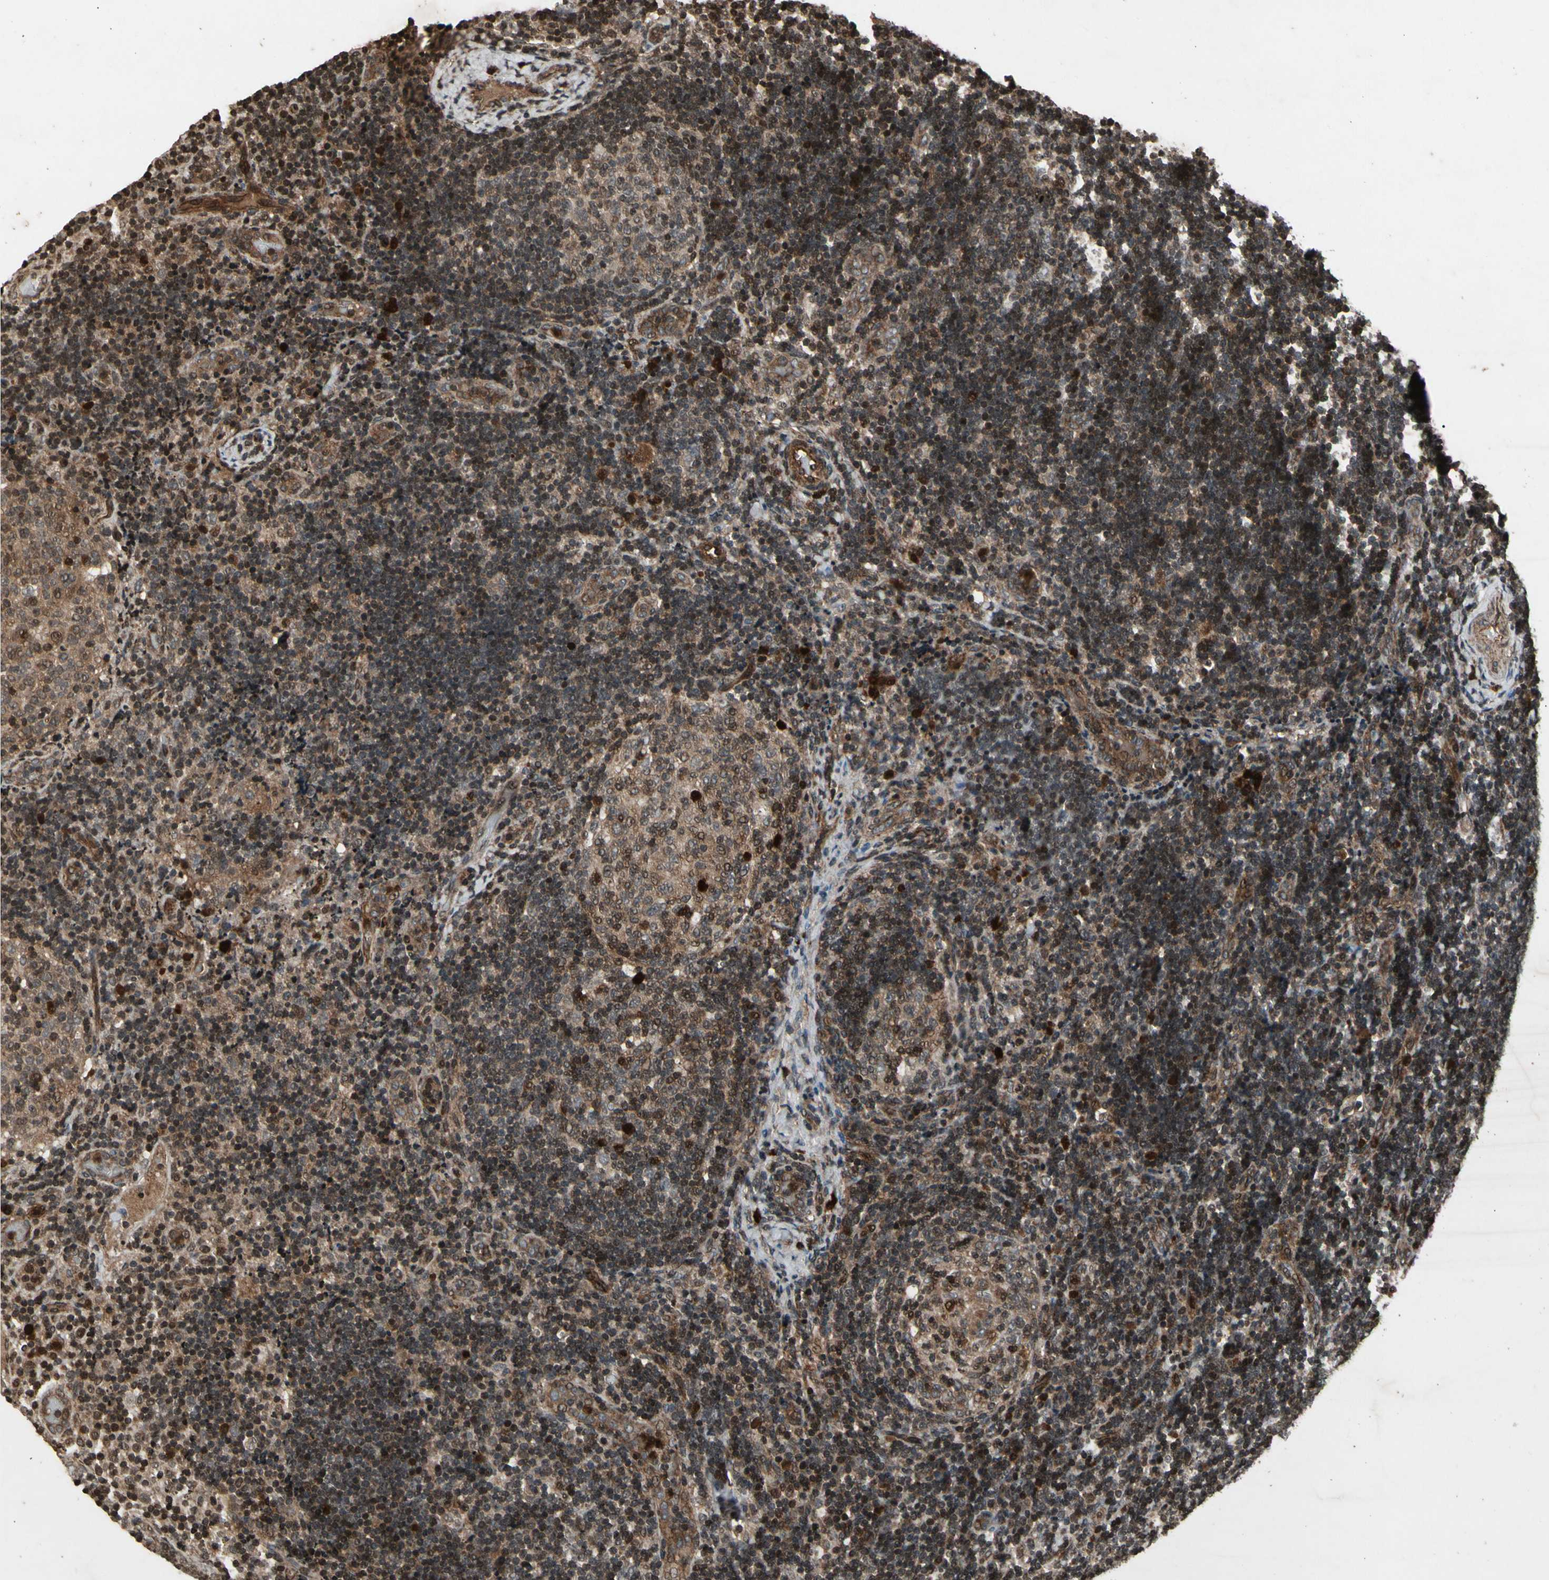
{"staining": {"intensity": "weak", "quantity": ">75%", "location": "cytoplasmic/membranous"}, "tissue": "lymph node", "cell_type": "Germinal center cells", "image_type": "normal", "snomed": [{"axis": "morphology", "description": "Normal tissue, NOS"}, {"axis": "topography", "description": "Lymph node"}], "caption": "Immunohistochemical staining of benign lymph node demonstrates low levels of weak cytoplasmic/membranous positivity in about >75% of germinal center cells.", "gene": "GLRX", "patient": {"sex": "female", "age": 14}}